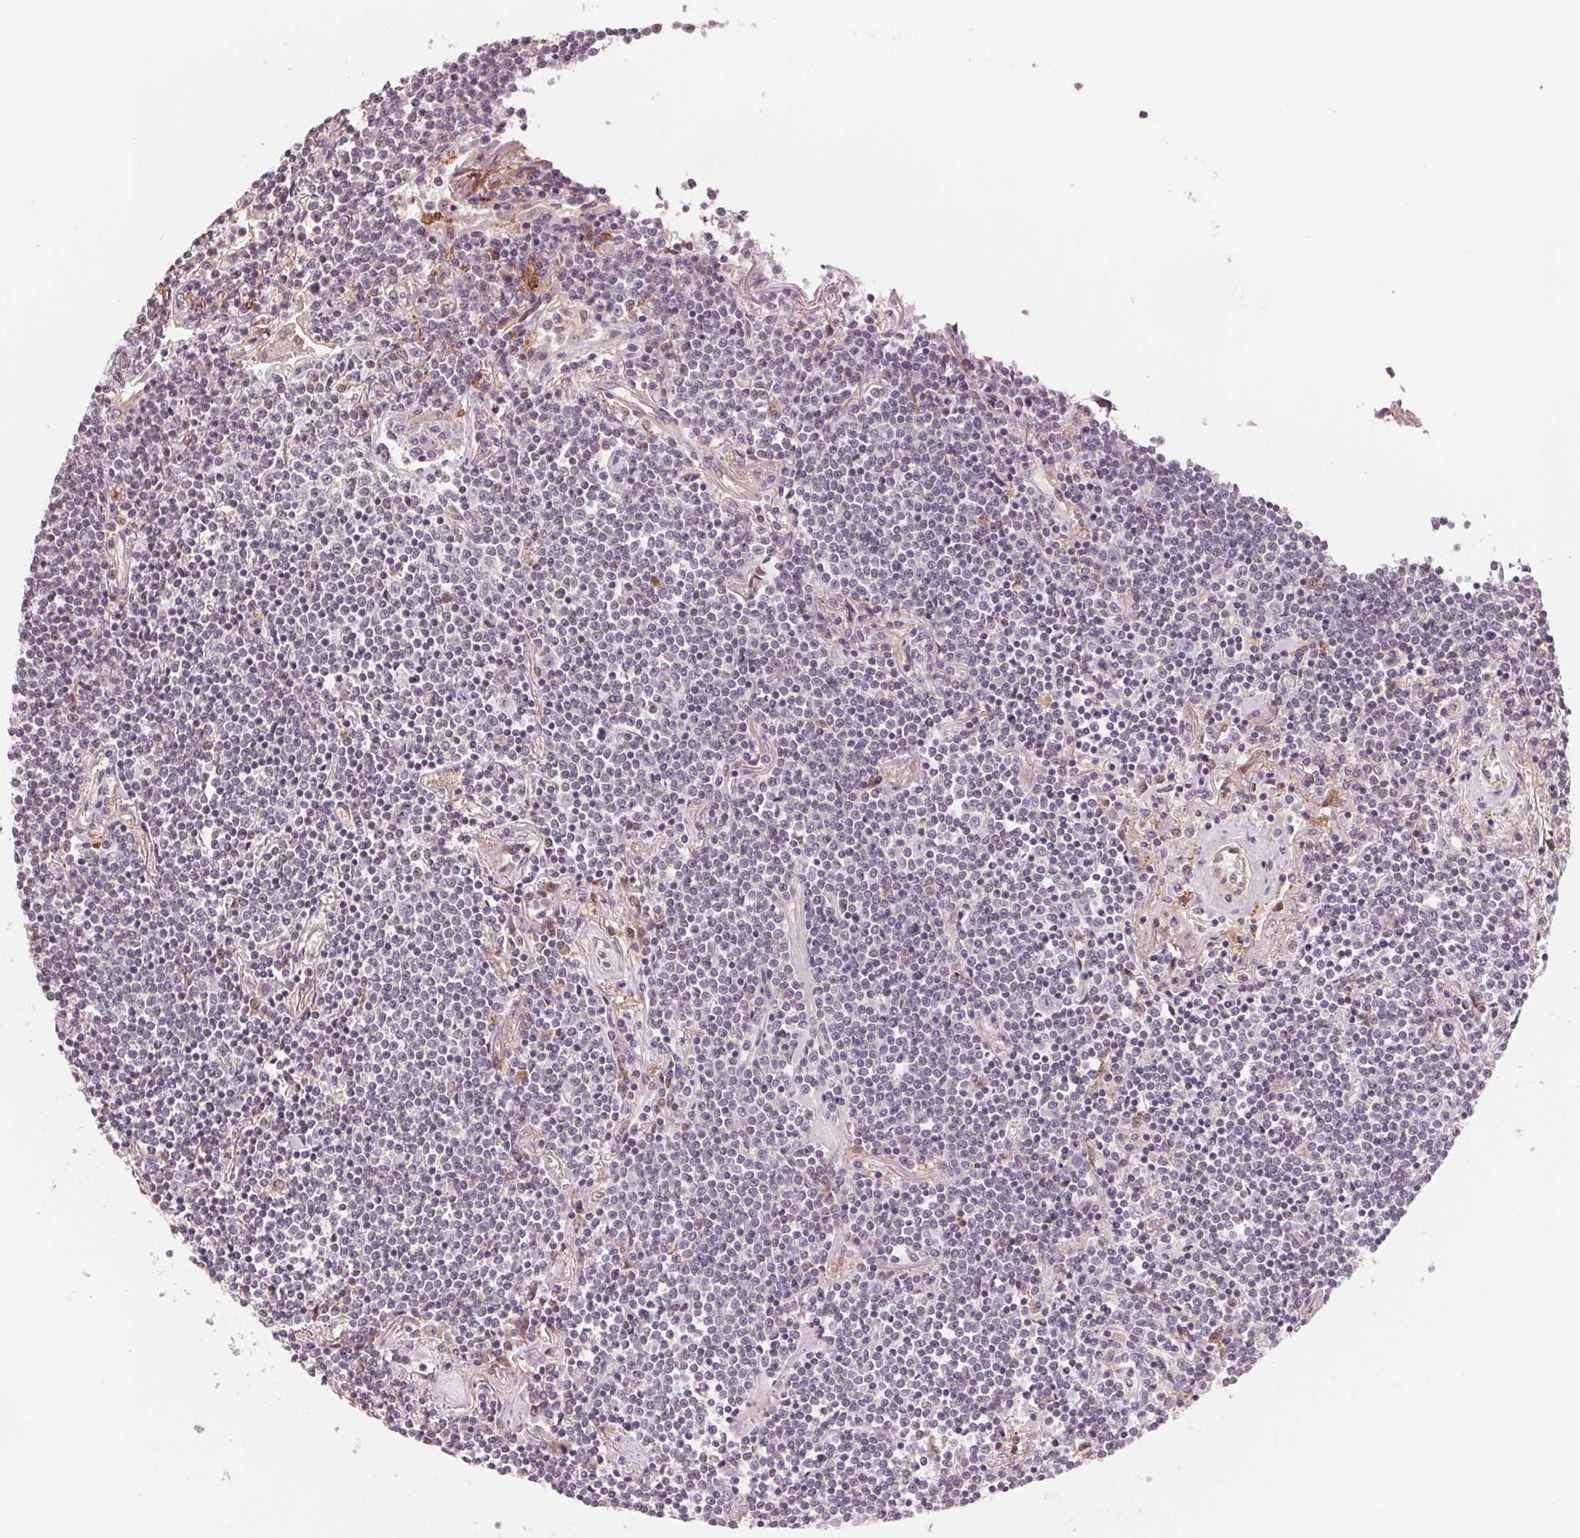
{"staining": {"intensity": "negative", "quantity": "none", "location": "none"}, "tissue": "lymphoma", "cell_type": "Tumor cells", "image_type": "cancer", "snomed": [{"axis": "morphology", "description": "Malignant lymphoma, non-Hodgkin's type, Low grade"}, {"axis": "topography", "description": "Lung"}], "caption": "Tumor cells are negative for protein expression in human malignant lymphoma, non-Hodgkin's type (low-grade).", "gene": "IL9R", "patient": {"sex": "female", "age": 71}}